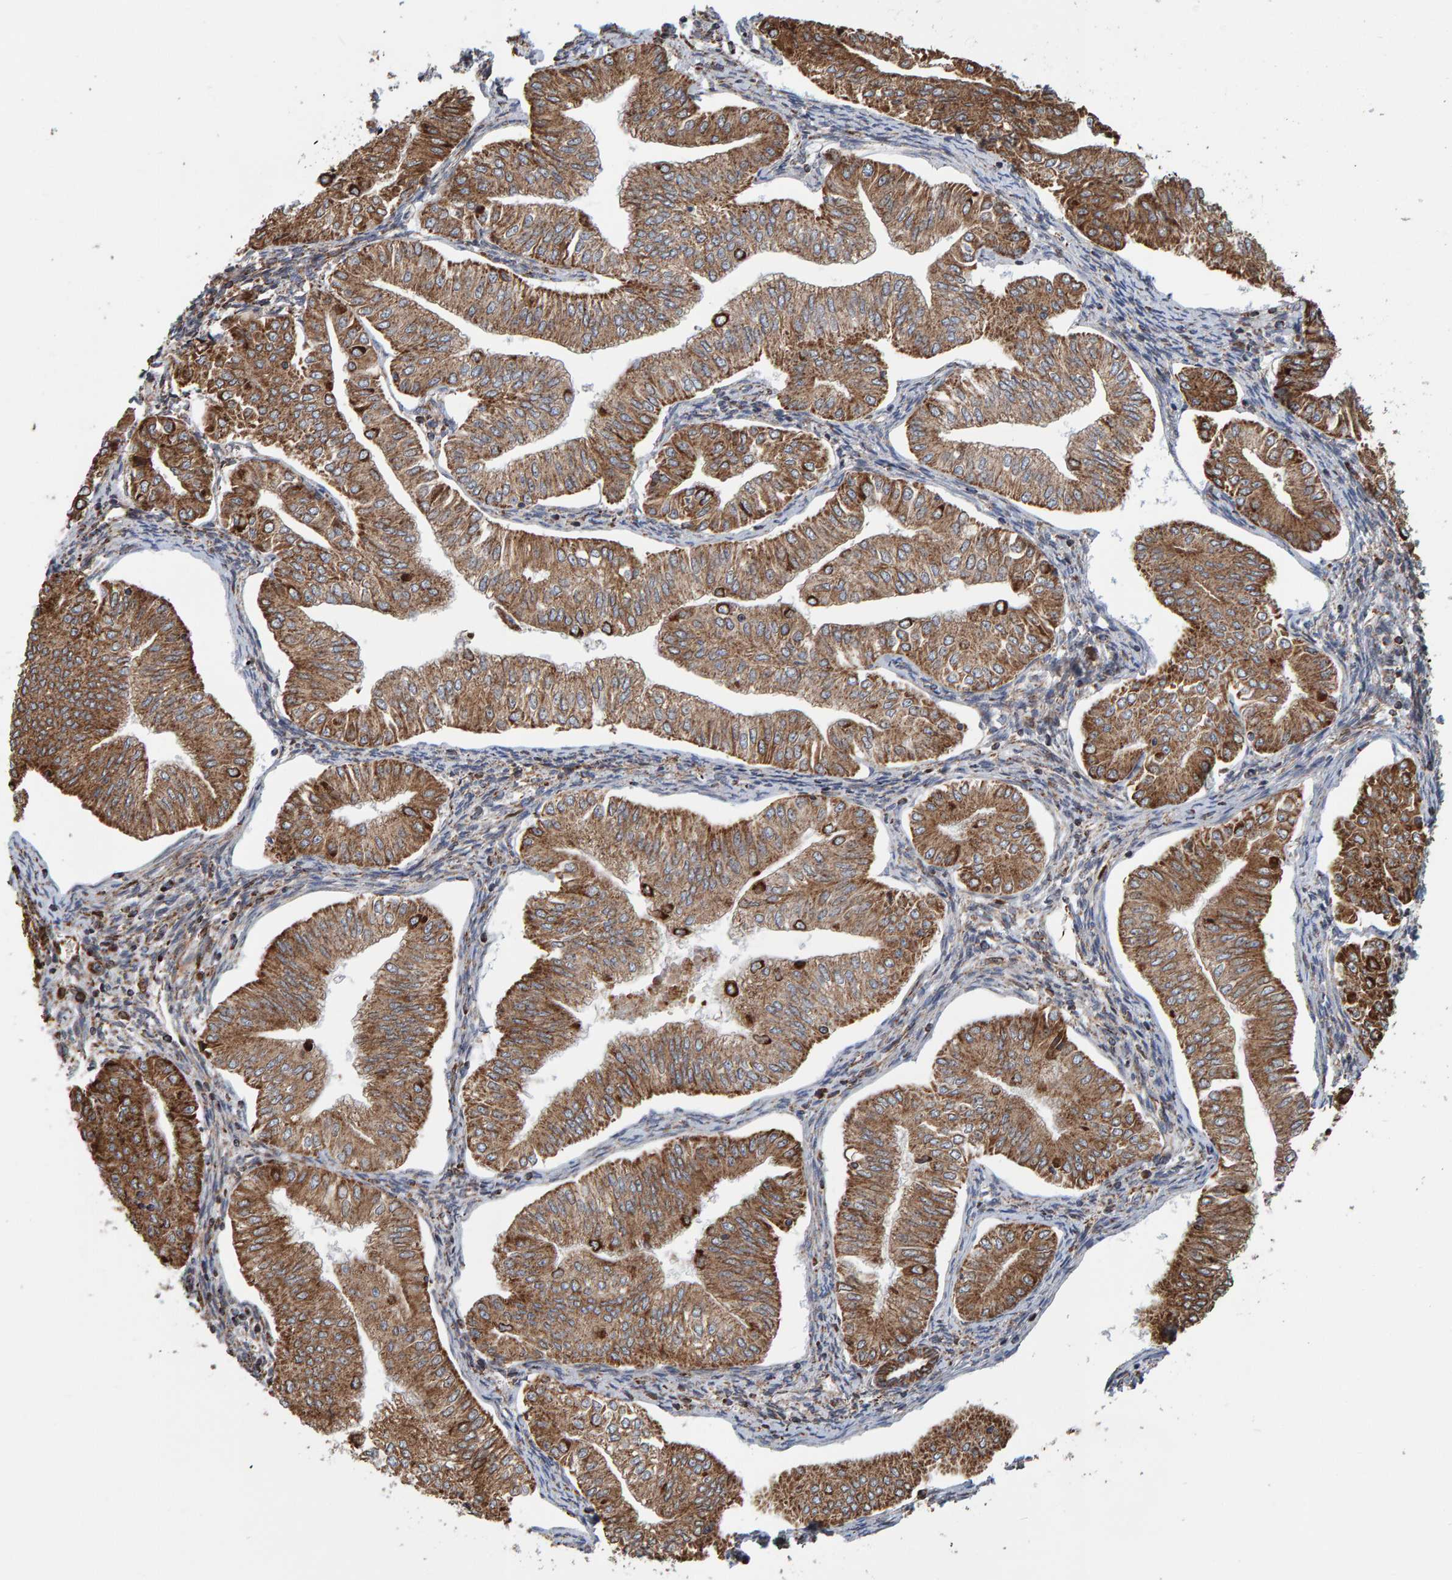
{"staining": {"intensity": "moderate", "quantity": ">75%", "location": "cytoplasmic/membranous"}, "tissue": "endometrial cancer", "cell_type": "Tumor cells", "image_type": "cancer", "snomed": [{"axis": "morphology", "description": "Normal tissue, NOS"}, {"axis": "morphology", "description": "Adenocarcinoma, NOS"}, {"axis": "topography", "description": "Endometrium"}], "caption": "A medium amount of moderate cytoplasmic/membranous staining is appreciated in approximately >75% of tumor cells in endometrial cancer tissue. The protein is shown in brown color, while the nuclei are stained blue.", "gene": "MRPL45", "patient": {"sex": "female", "age": 53}}